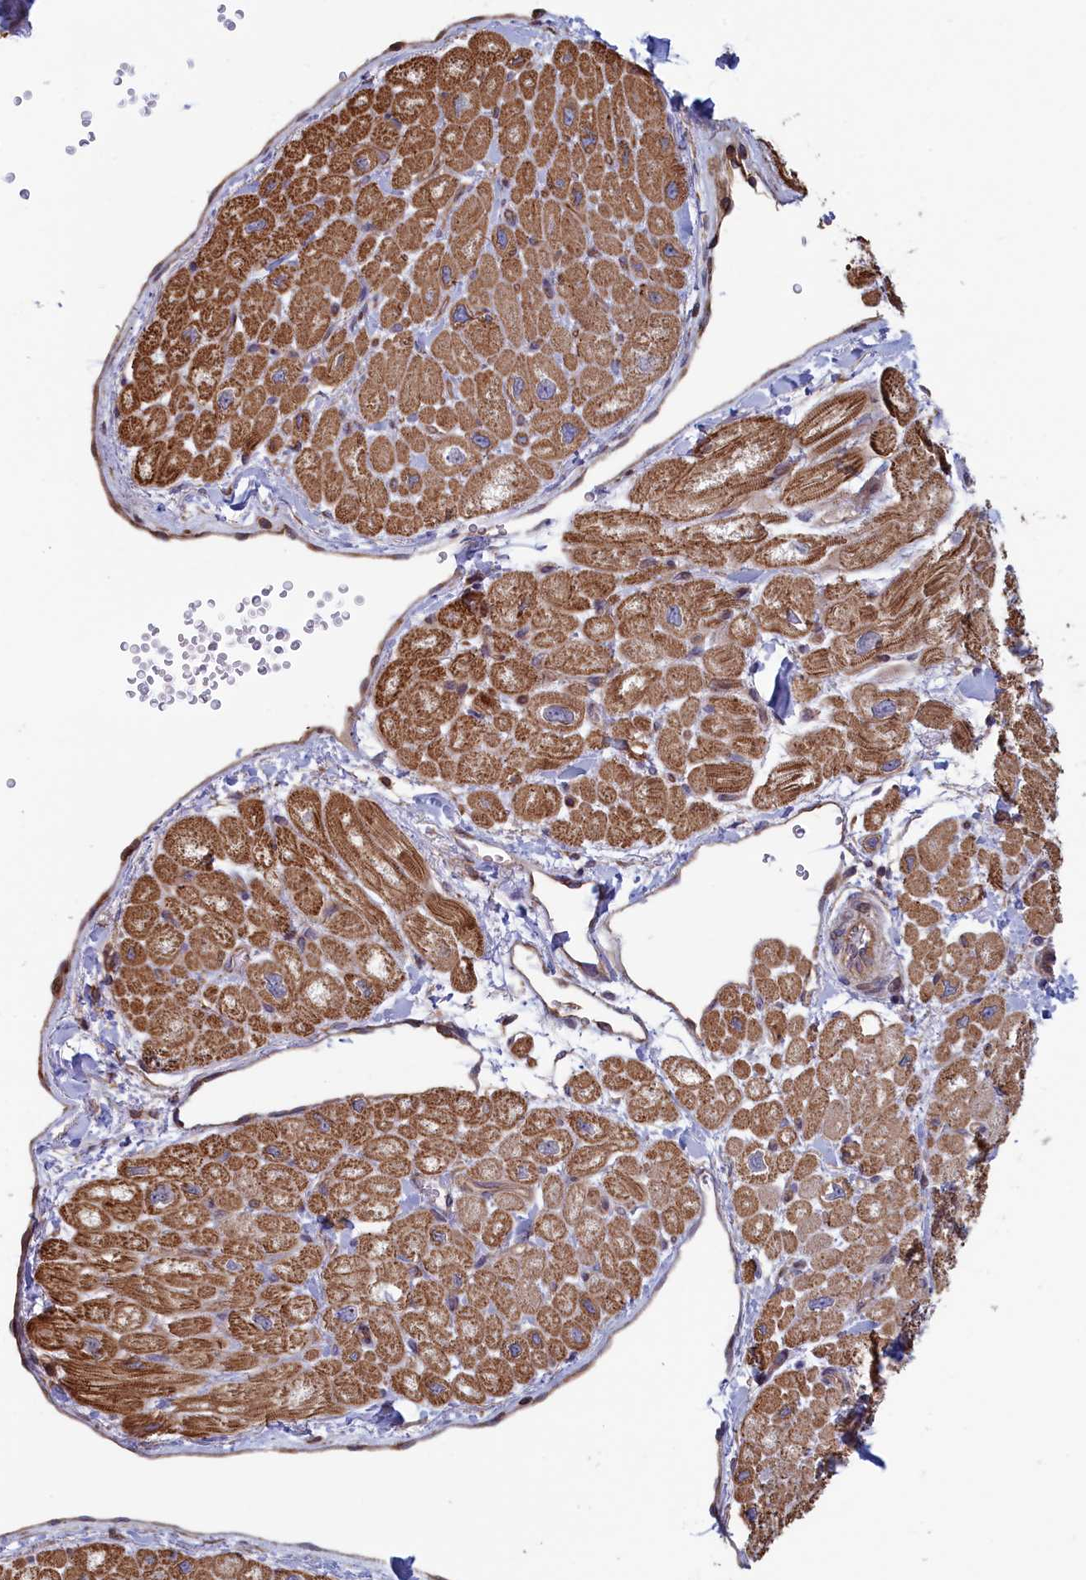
{"staining": {"intensity": "moderate", "quantity": ">75%", "location": "cytoplasmic/membranous"}, "tissue": "heart muscle", "cell_type": "Cardiomyocytes", "image_type": "normal", "snomed": [{"axis": "morphology", "description": "Normal tissue, NOS"}, {"axis": "topography", "description": "Heart"}], "caption": "Protein expression analysis of unremarkable heart muscle shows moderate cytoplasmic/membranous positivity in approximately >75% of cardiomyocytes.", "gene": "RILPL1", "patient": {"sex": "male", "age": 65}}